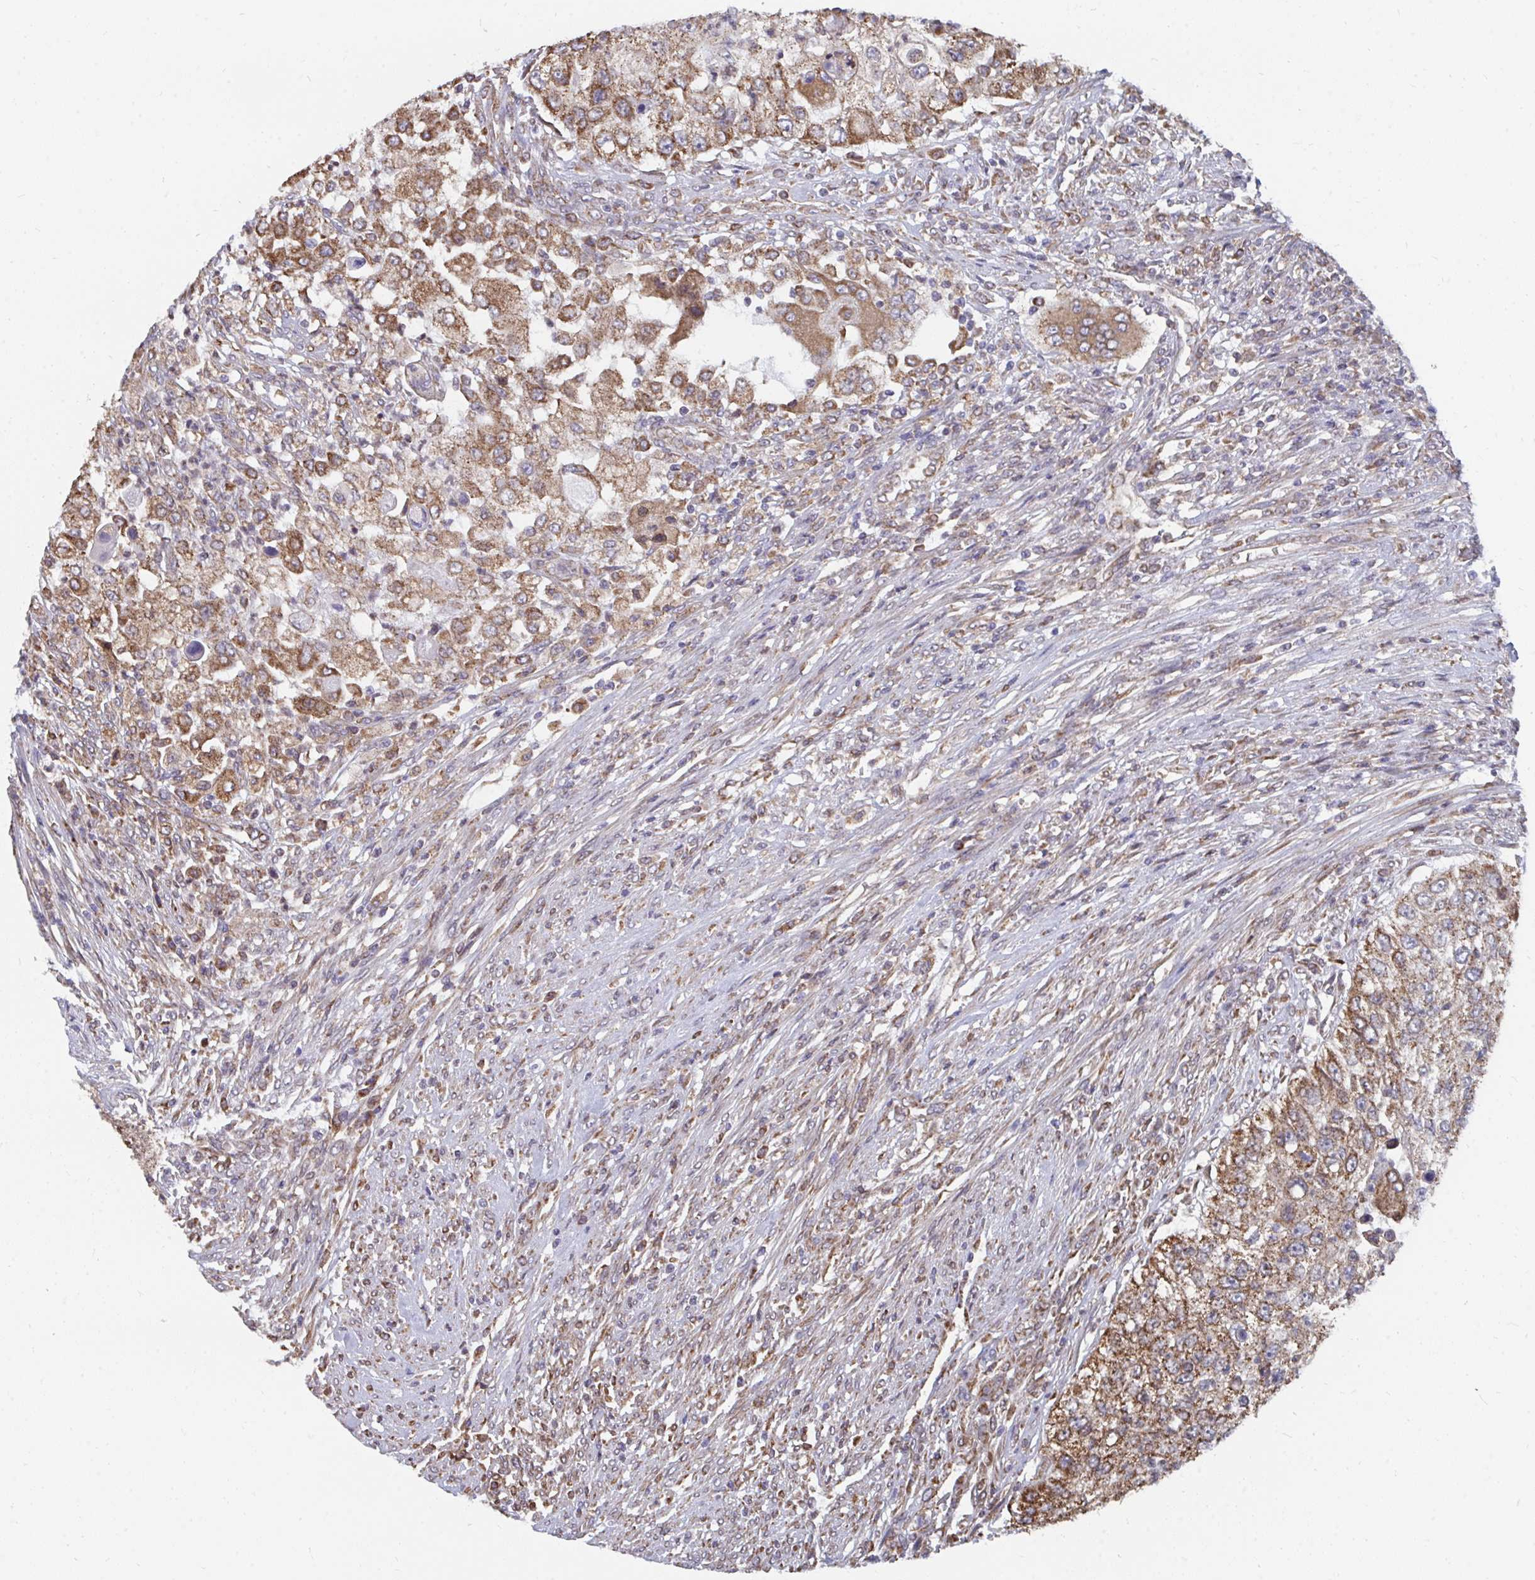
{"staining": {"intensity": "moderate", "quantity": ">75%", "location": "cytoplasmic/membranous"}, "tissue": "urothelial cancer", "cell_type": "Tumor cells", "image_type": "cancer", "snomed": [{"axis": "morphology", "description": "Urothelial carcinoma, High grade"}, {"axis": "topography", "description": "Urinary bladder"}], "caption": "The photomicrograph exhibits immunohistochemical staining of urothelial carcinoma (high-grade). There is moderate cytoplasmic/membranous expression is present in about >75% of tumor cells.", "gene": "ELAVL1", "patient": {"sex": "female", "age": 60}}